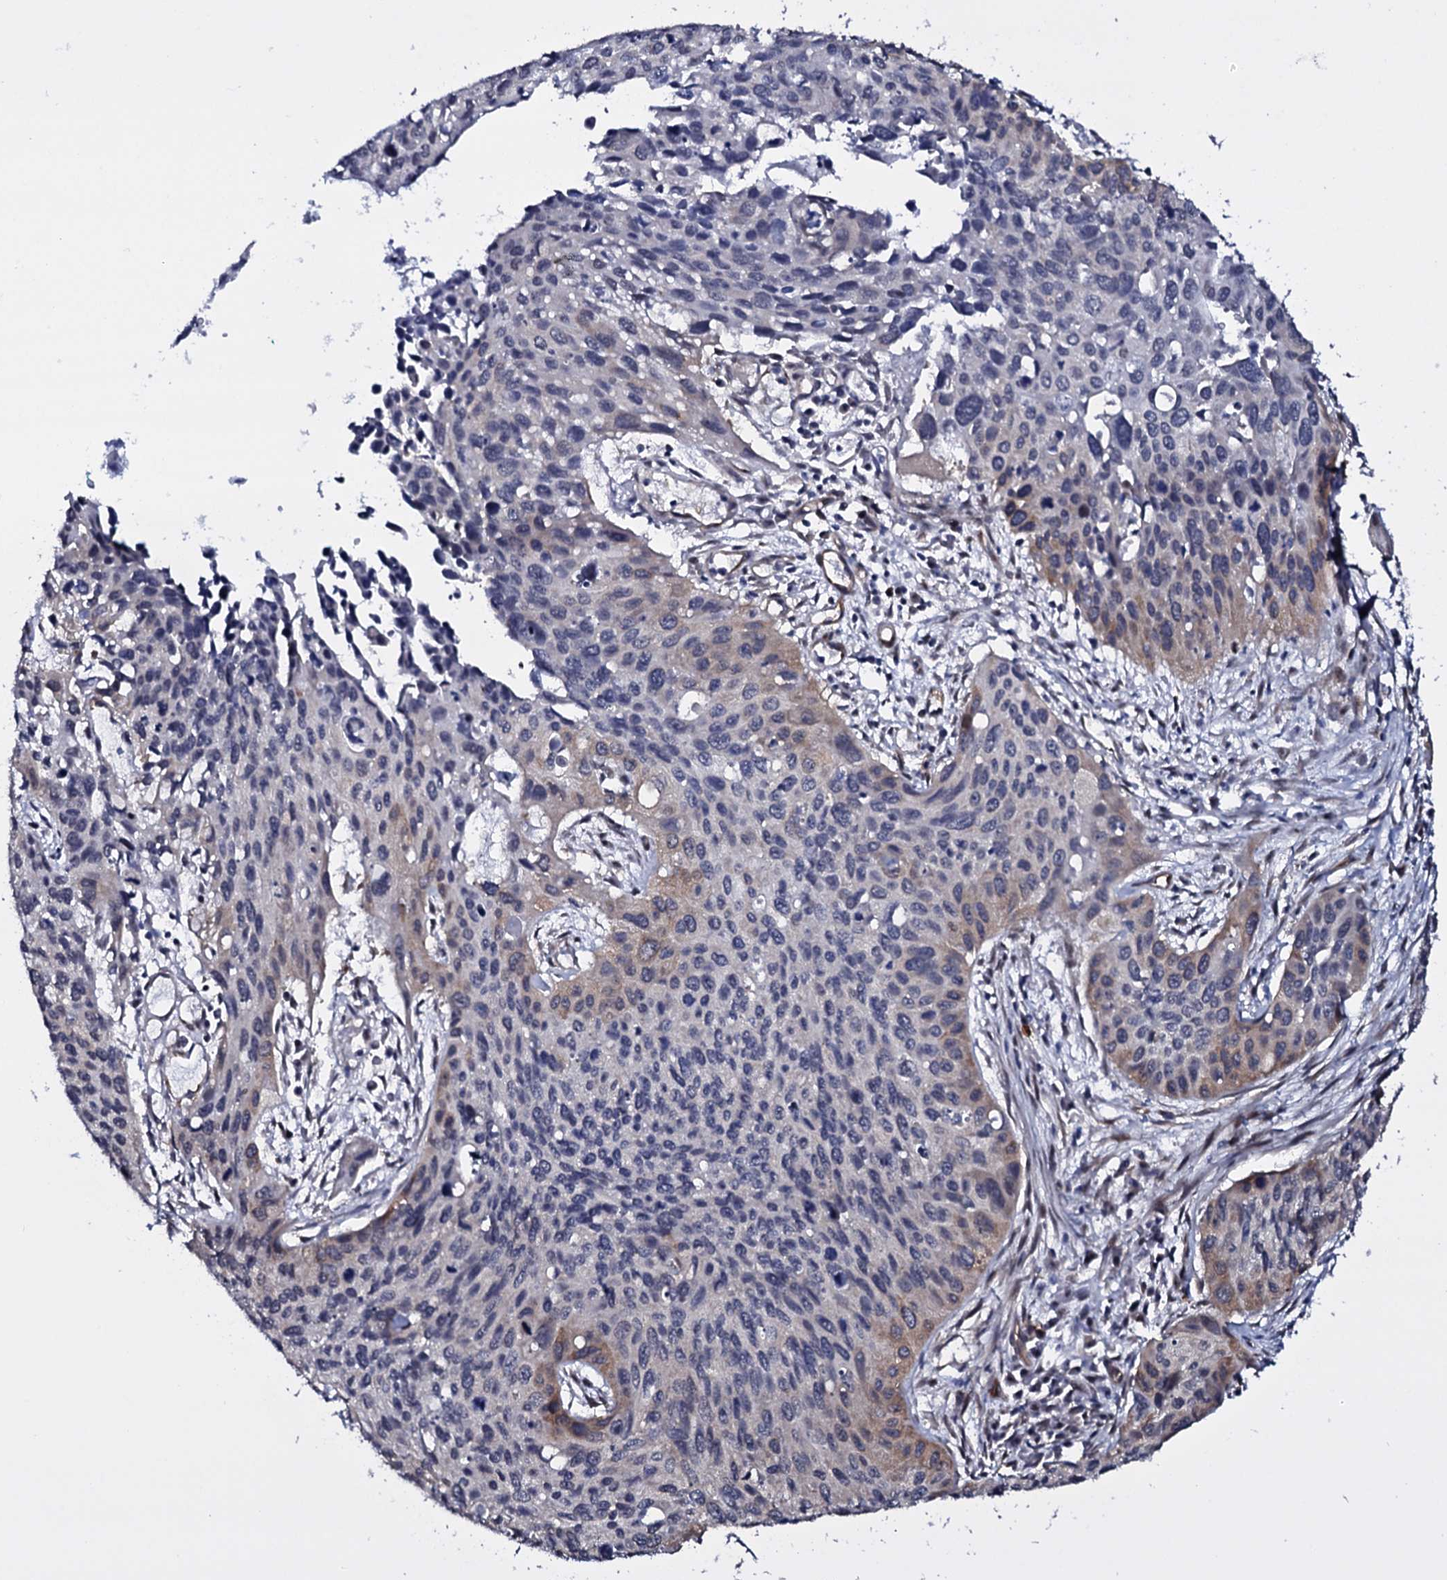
{"staining": {"intensity": "weak", "quantity": "<25%", "location": "cytoplasmic/membranous"}, "tissue": "cervical cancer", "cell_type": "Tumor cells", "image_type": "cancer", "snomed": [{"axis": "morphology", "description": "Squamous cell carcinoma, NOS"}, {"axis": "topography", "description": "Cervix"}], "caption": "Cervical cancer was stained to show a protein in brown. There is no significant expression in tumor cells.", "gene": "GAREM1", "patient": {"sex": "female", "age": 55}}